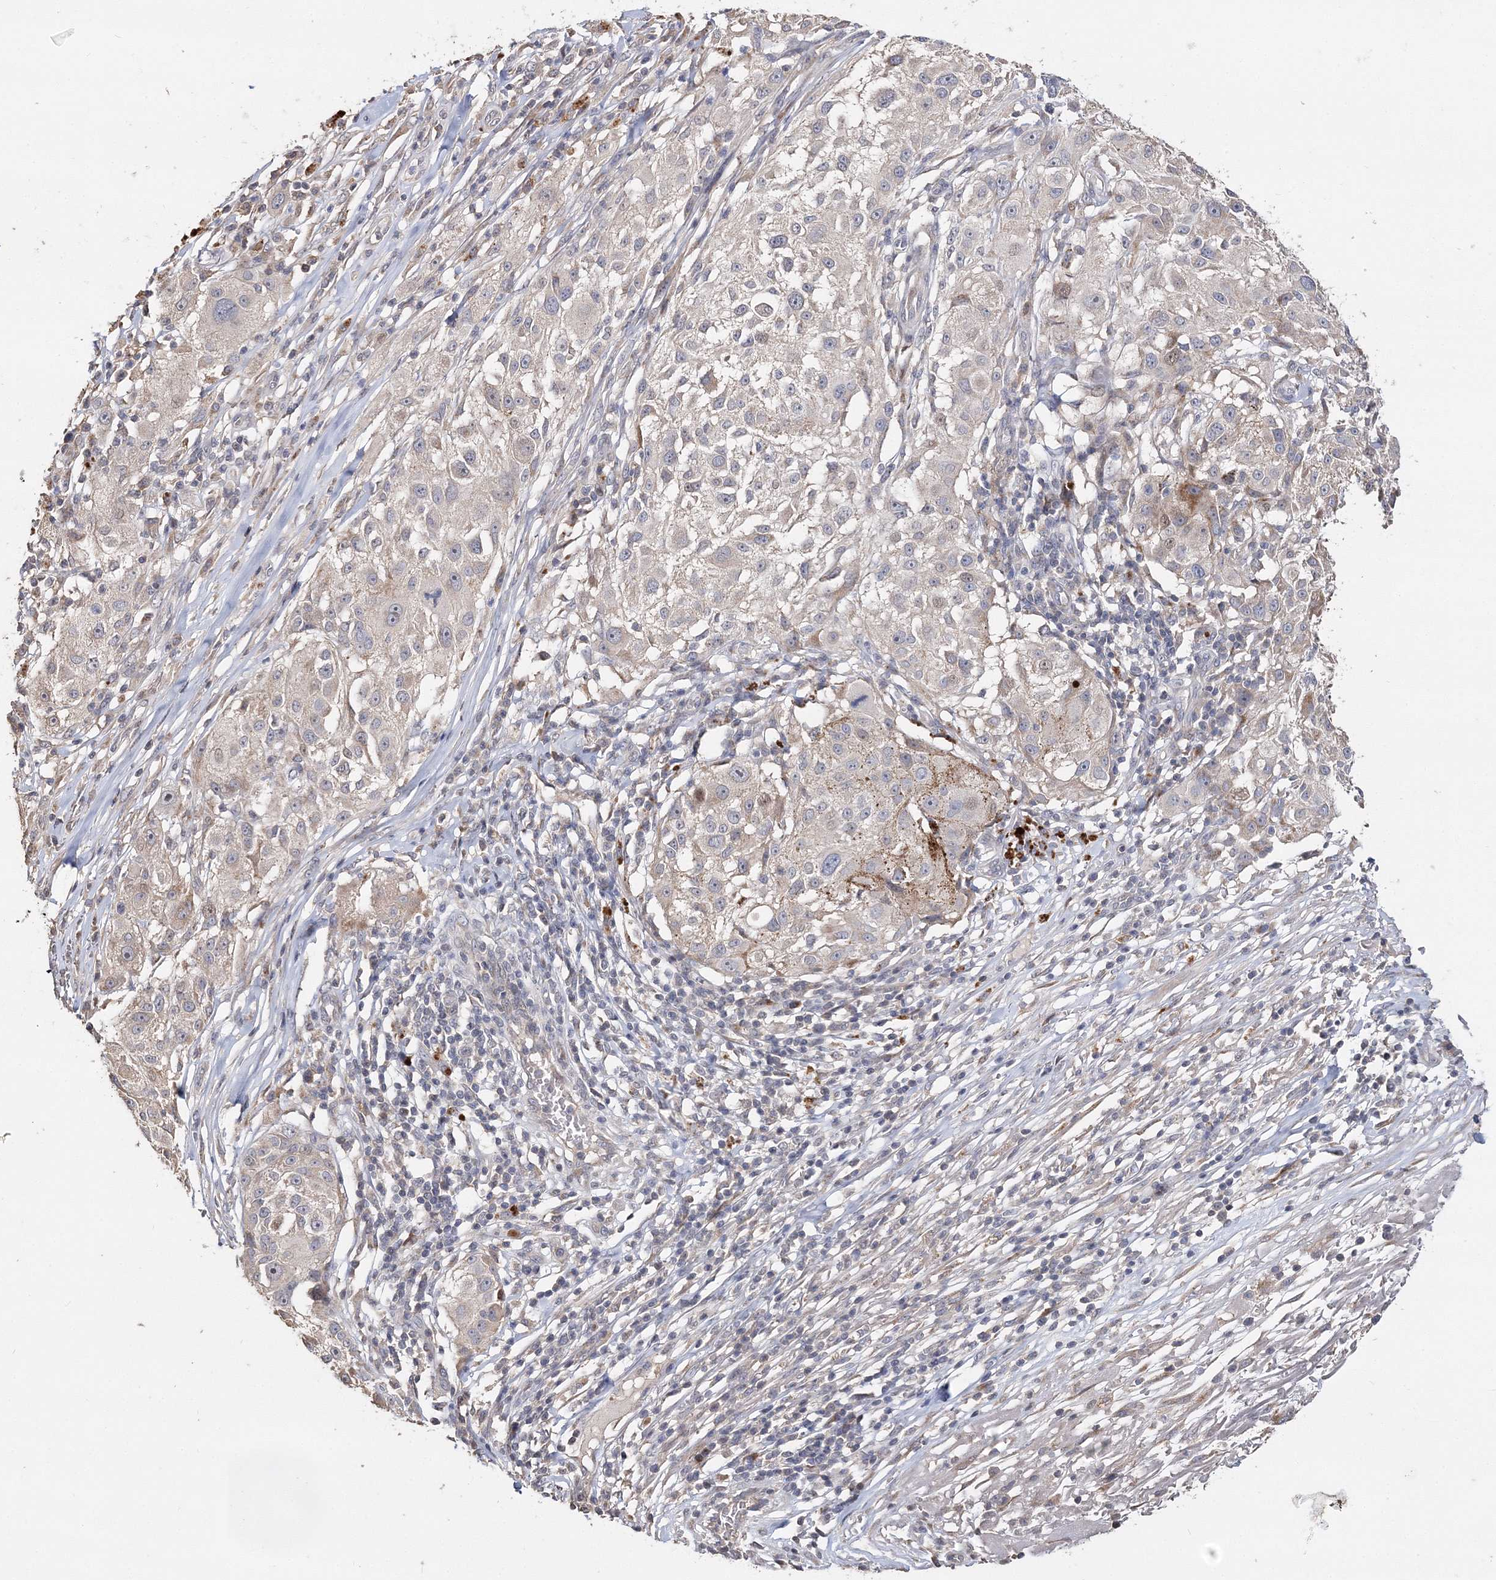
{"staining": {"intensity": "negative", "quantity": "none", "location": "none"}, "tissue": "melanoma", "cell_type": "Tumor cells", "image_type": "cancer", "snomed": [{"axis": "morphology", "description": "Necrosis, NOS"}, {"axis": "morphology", "description": "Malignant melanoma, NOS"}, {"axis": "topography", "description": "Skin"}], "caption": "Immunohistochemical staining of human malignant melanoma demonstrates no significant positivity in tumor cells.", "gene": "GJB5", "patient": {"sex": "female", "age": 87}}